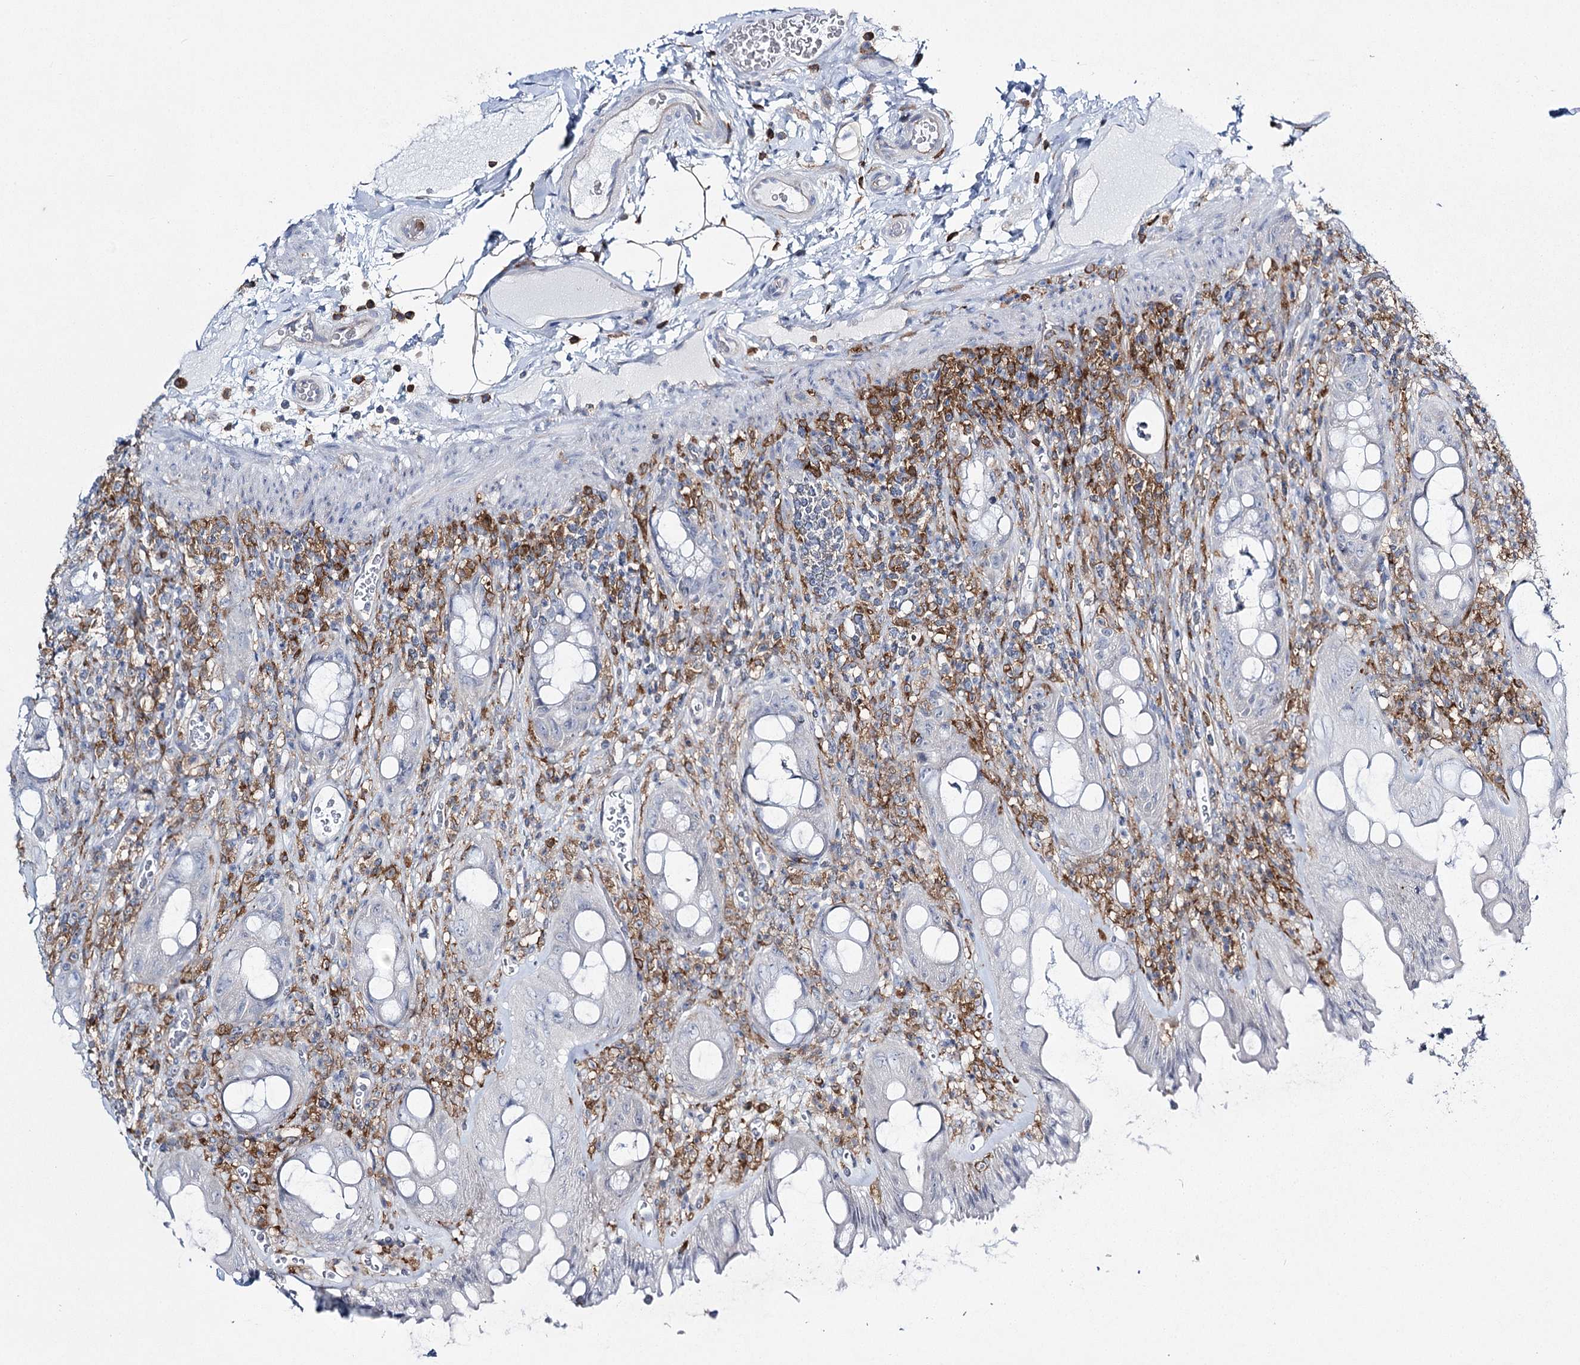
{"staining": {"intensity": "negative", "quantity": "none", "location": "none"}, "tissue": "rectum", "cell_type": "Glandular cells", "image_type": "normal", "snomed": [{"axis": "morphology", "description": "Normal tissue, NOS"}, {"axis": "topography", "description": "Rectum"}], "caption": "Glandular cells are negative for protein expression in unremarkable human rectum. (DAB (3,3'-diaminobenzidine) immunohistochemistry (IHC) visualized using brightfield microscopy, high magnification).", "gene": "CCDC88A", "patient": {"sex": "female", "age": 57}}